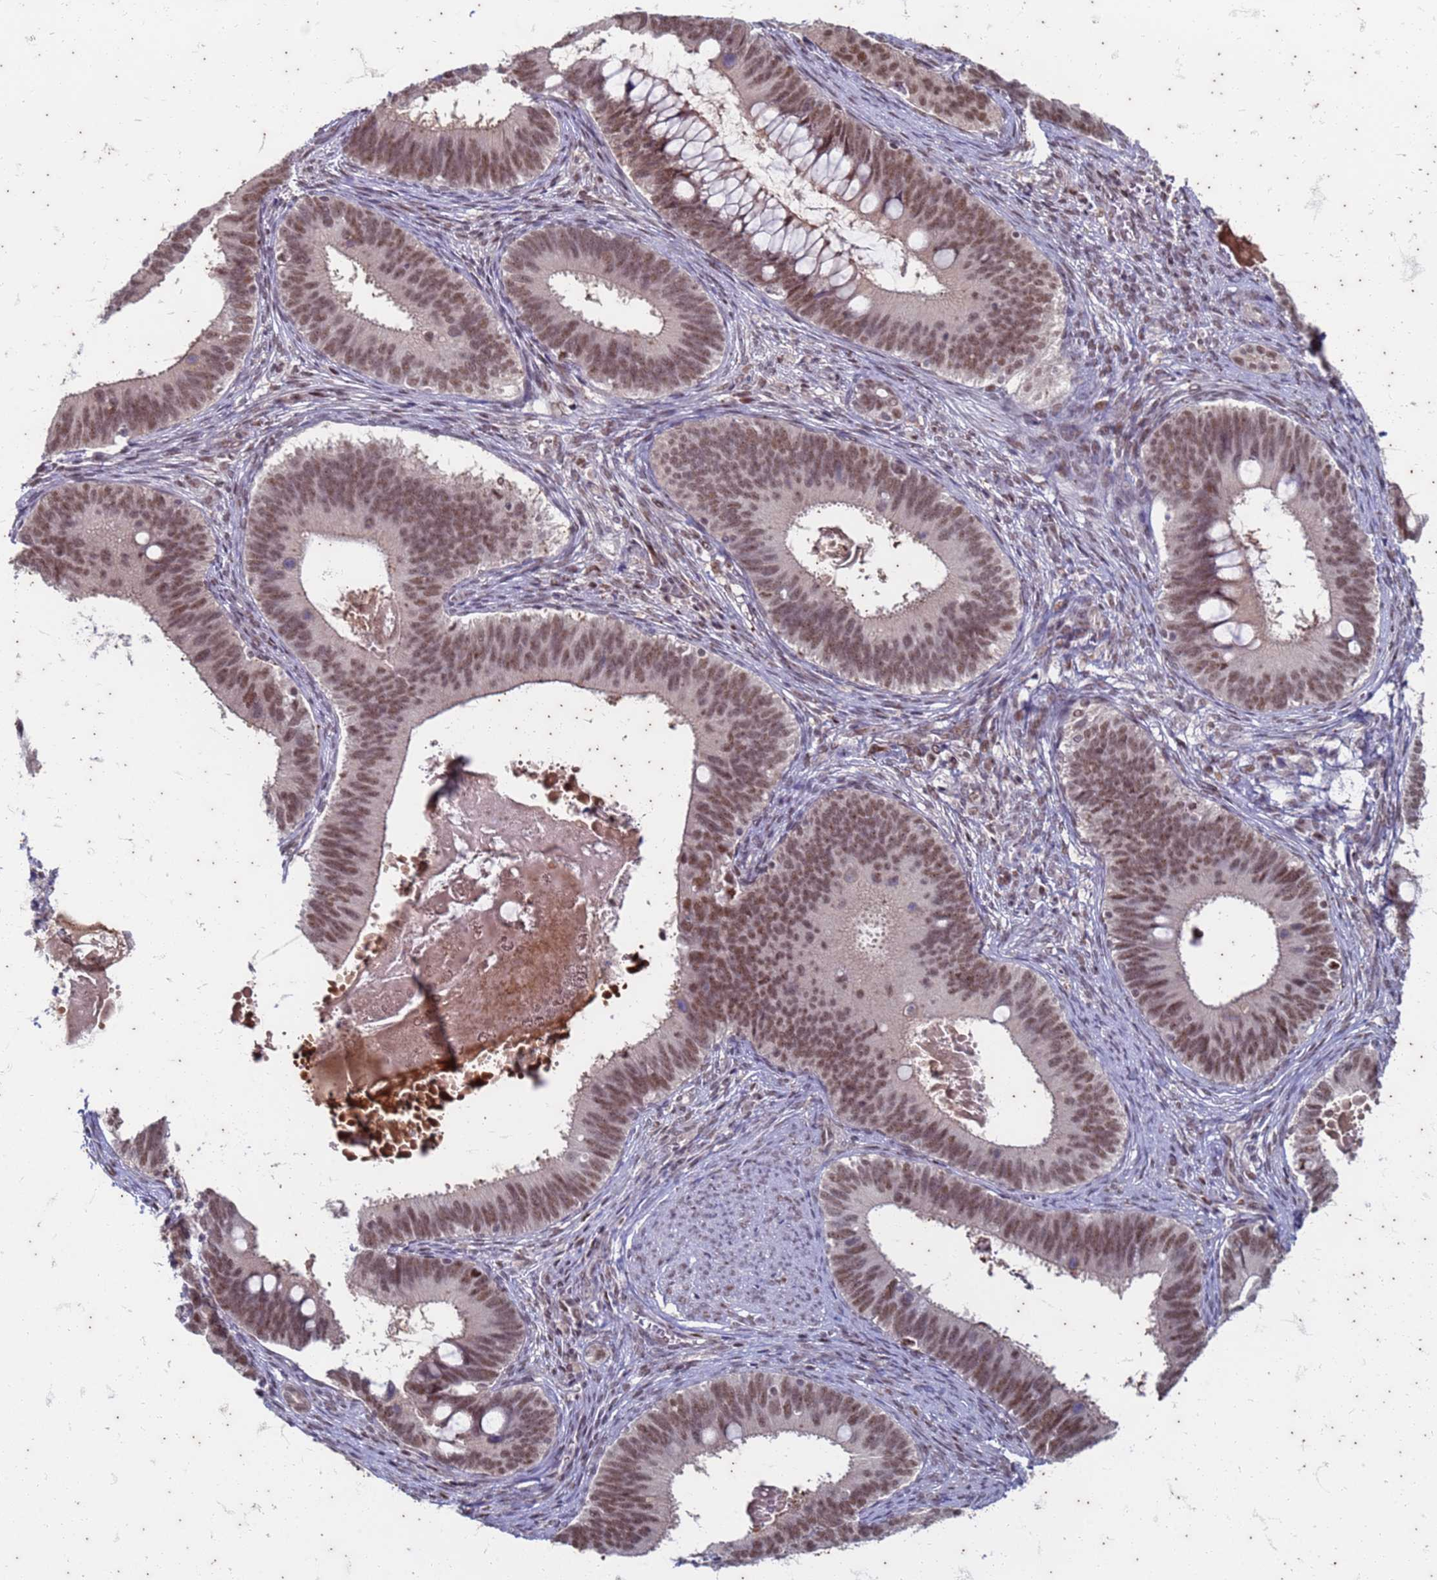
{"staining": {"intensity": "moderate", "quantity": ">75%", "location": "nuclear"}, "tissue": "cervical cancer", "cell_type": "Tumor cells", "image_type": "cancer", "snomed": [{"axis": "morphology", "description": "Adenocarcinoma, NOS"}, {"axis": "topography", "description": "Cervix"}], "caption": "An image of human cervical cancer stained for a protein displays moderate nuclear brown staining in tumor cells.", "gene": "TRMT6", "patient": {"sex": "female", "age": 42}}